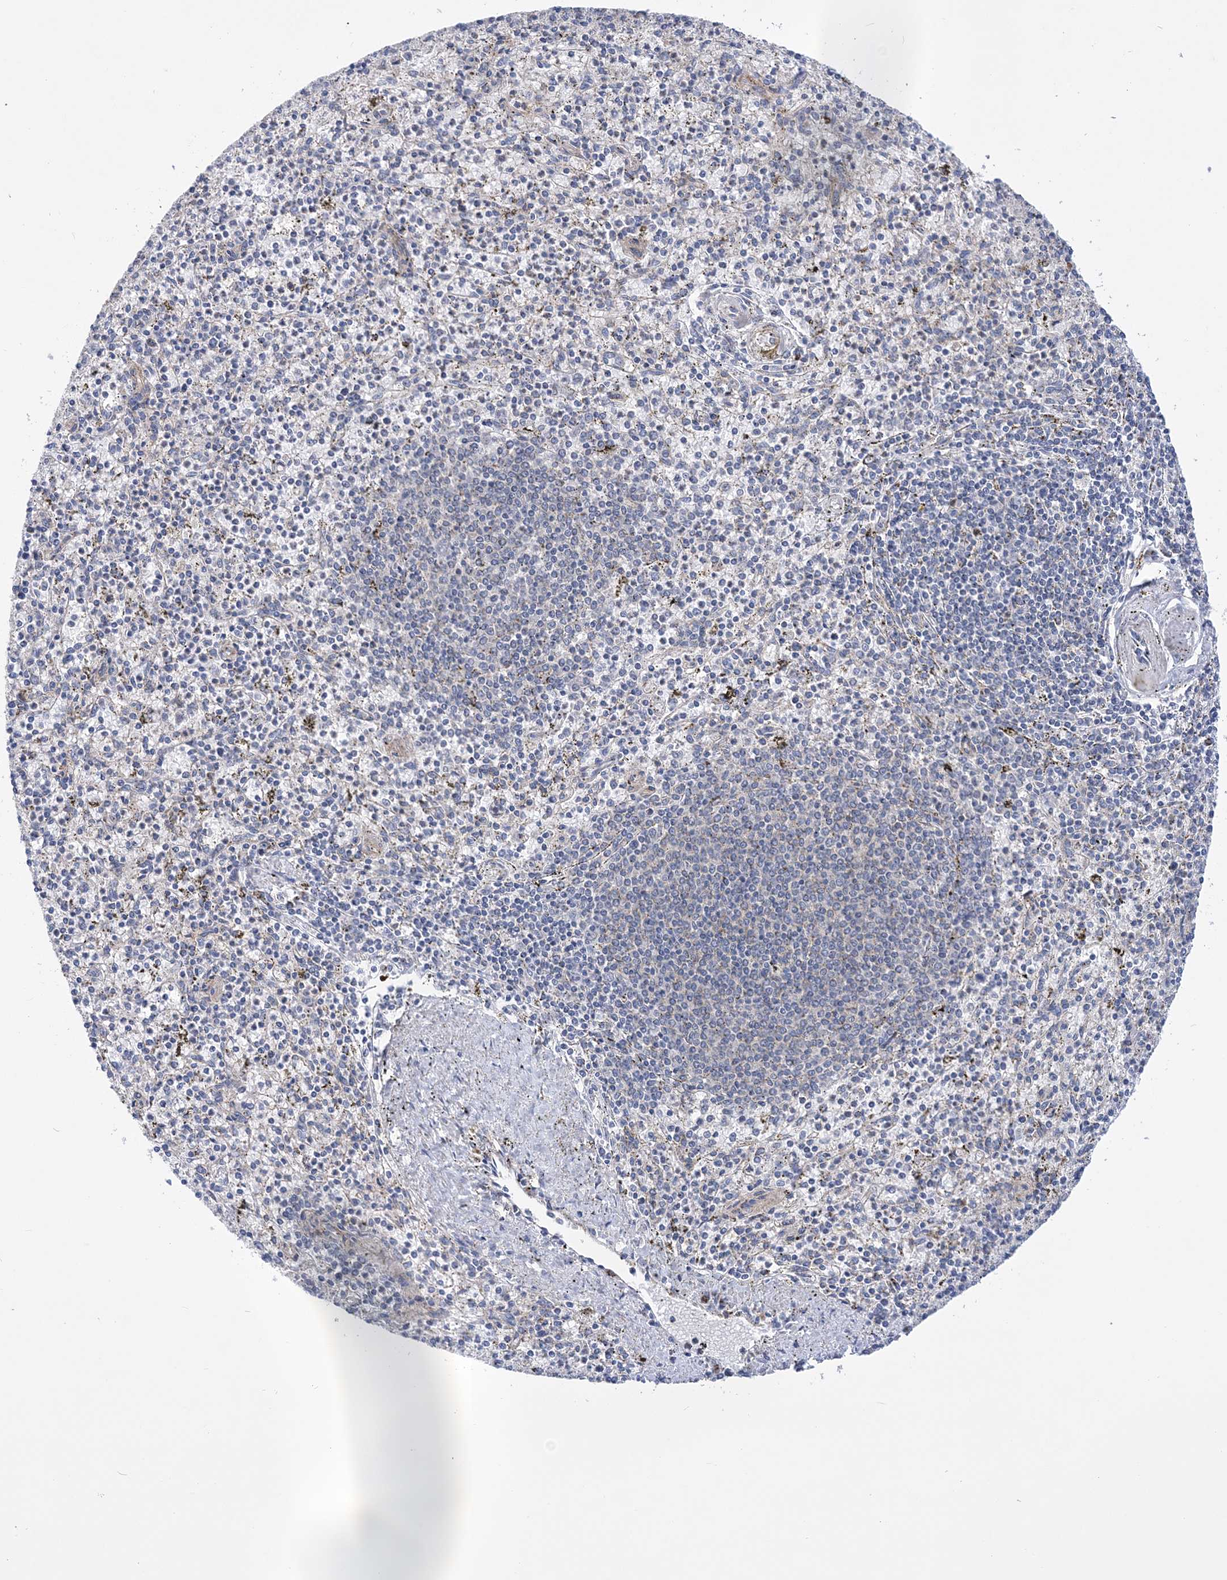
{"staining": {"intensity": "negative", "quantity": "none", "location": "none"}, "tissue": "spleen", "cell_type": "Cells in red pulp", "image_type": "normal", "snomed": [{"axis": "morphology", "description": "Normal tissue, NOS"}, {"axis": "topography", "description": "Spleen"}], "caption": "Immunohistochemical staining of normal human spleen displays no significant positivity in cells in red pulp.", "gene": "COPB2", "patient": {"sex": "male", "age": 72}}